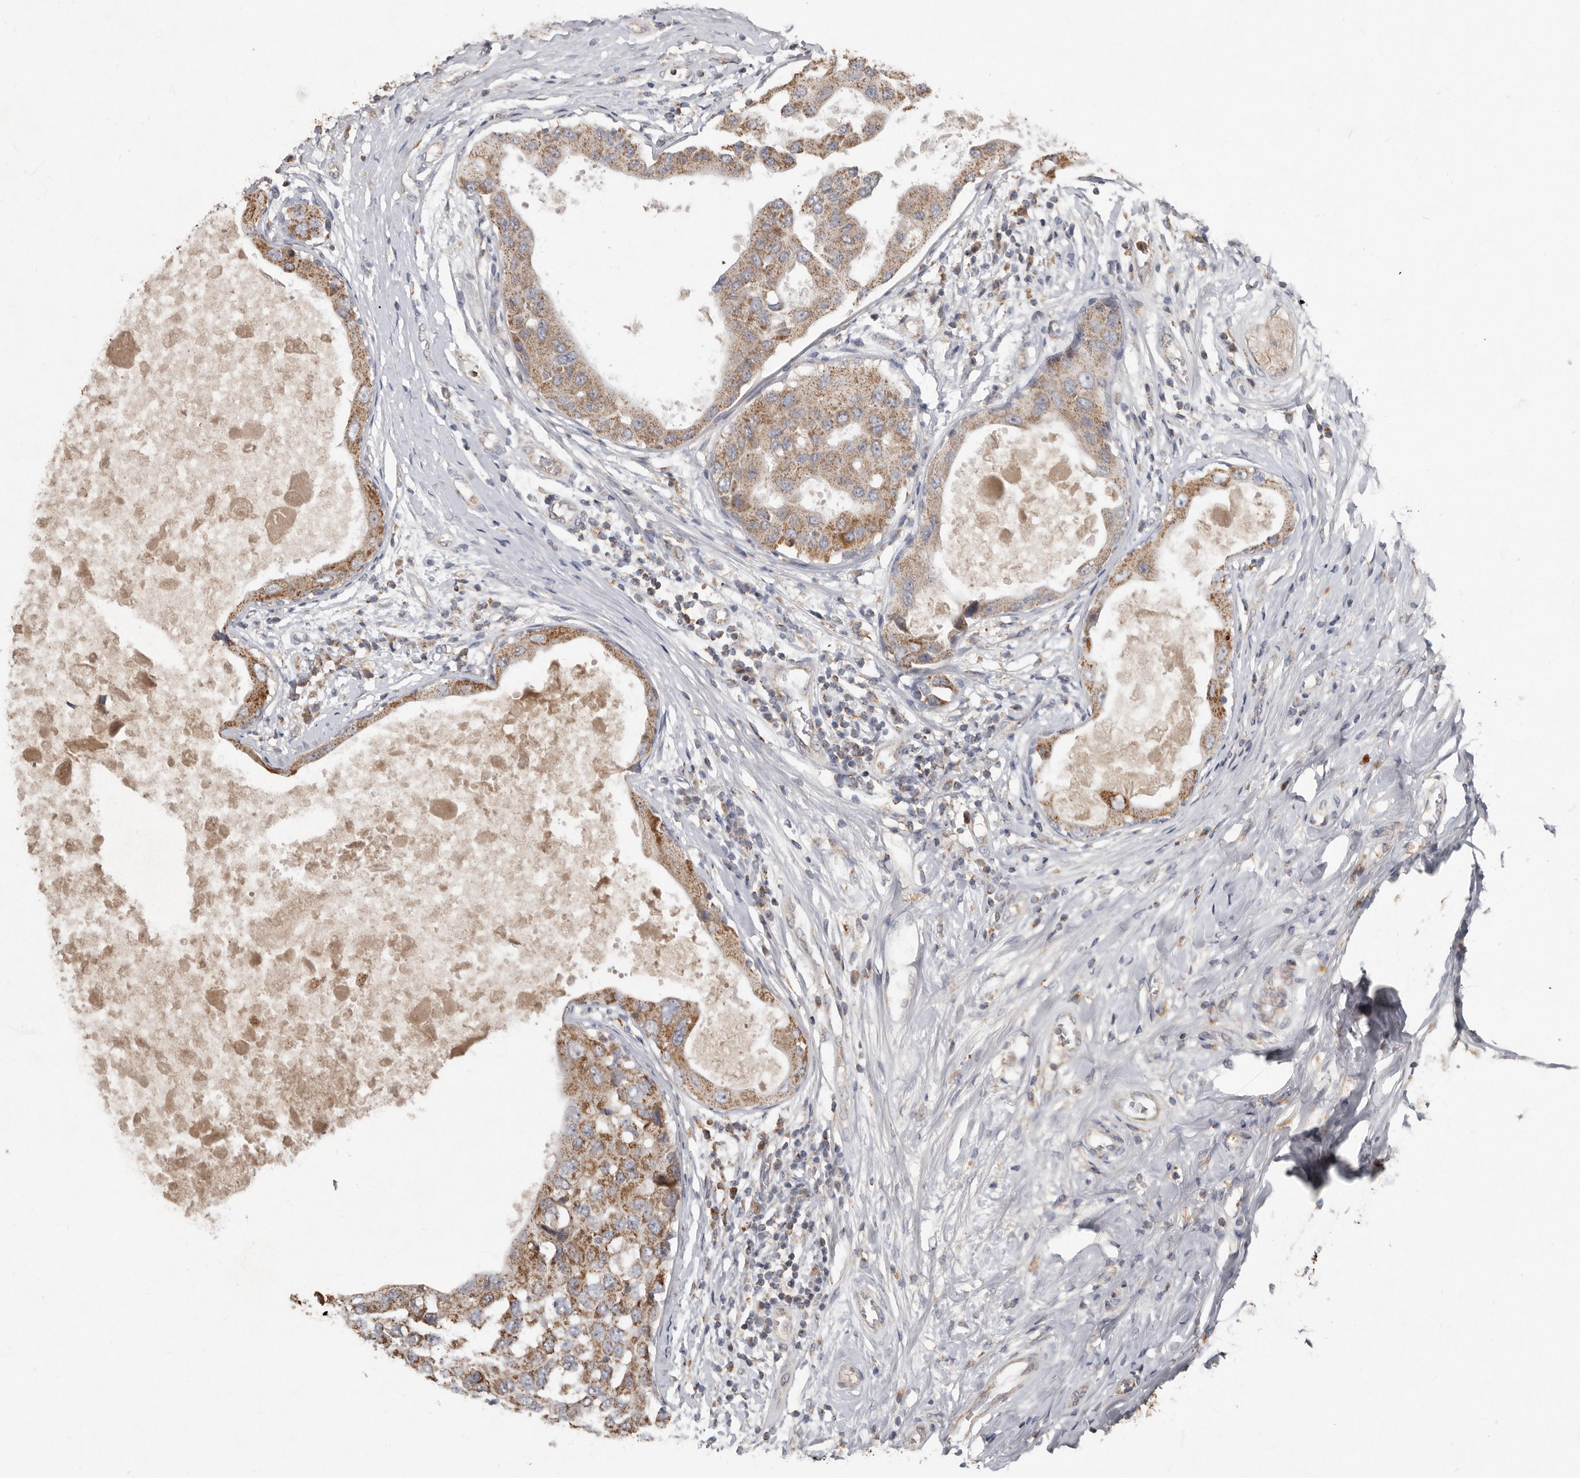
{"staining": {"intensity": "moderate", "quantity": ">75%", "location": "cytoplasmic/membranous"}, "tissue": "breast cancer", "cell_type": "Tumor cells", "image_type": "cancer", "snomed": [{"axis": "morphology", "description": "Duct carcinoma"}, {"axis": "topography", "description": "Breast"}], "caption": "A high-resolution micrograph shows IHC staining of breast infiltrating ductal carcinoma, which displays moderate cytoplasmic/membranous staining in approximately >75% of tumor cells. Using DAB (brown) and hematoxylin (blue) stains, captured at high magnification using brightfield microscopy.", "gene": "KIF26B", "patient": {"sex": "female", "age": 27}}